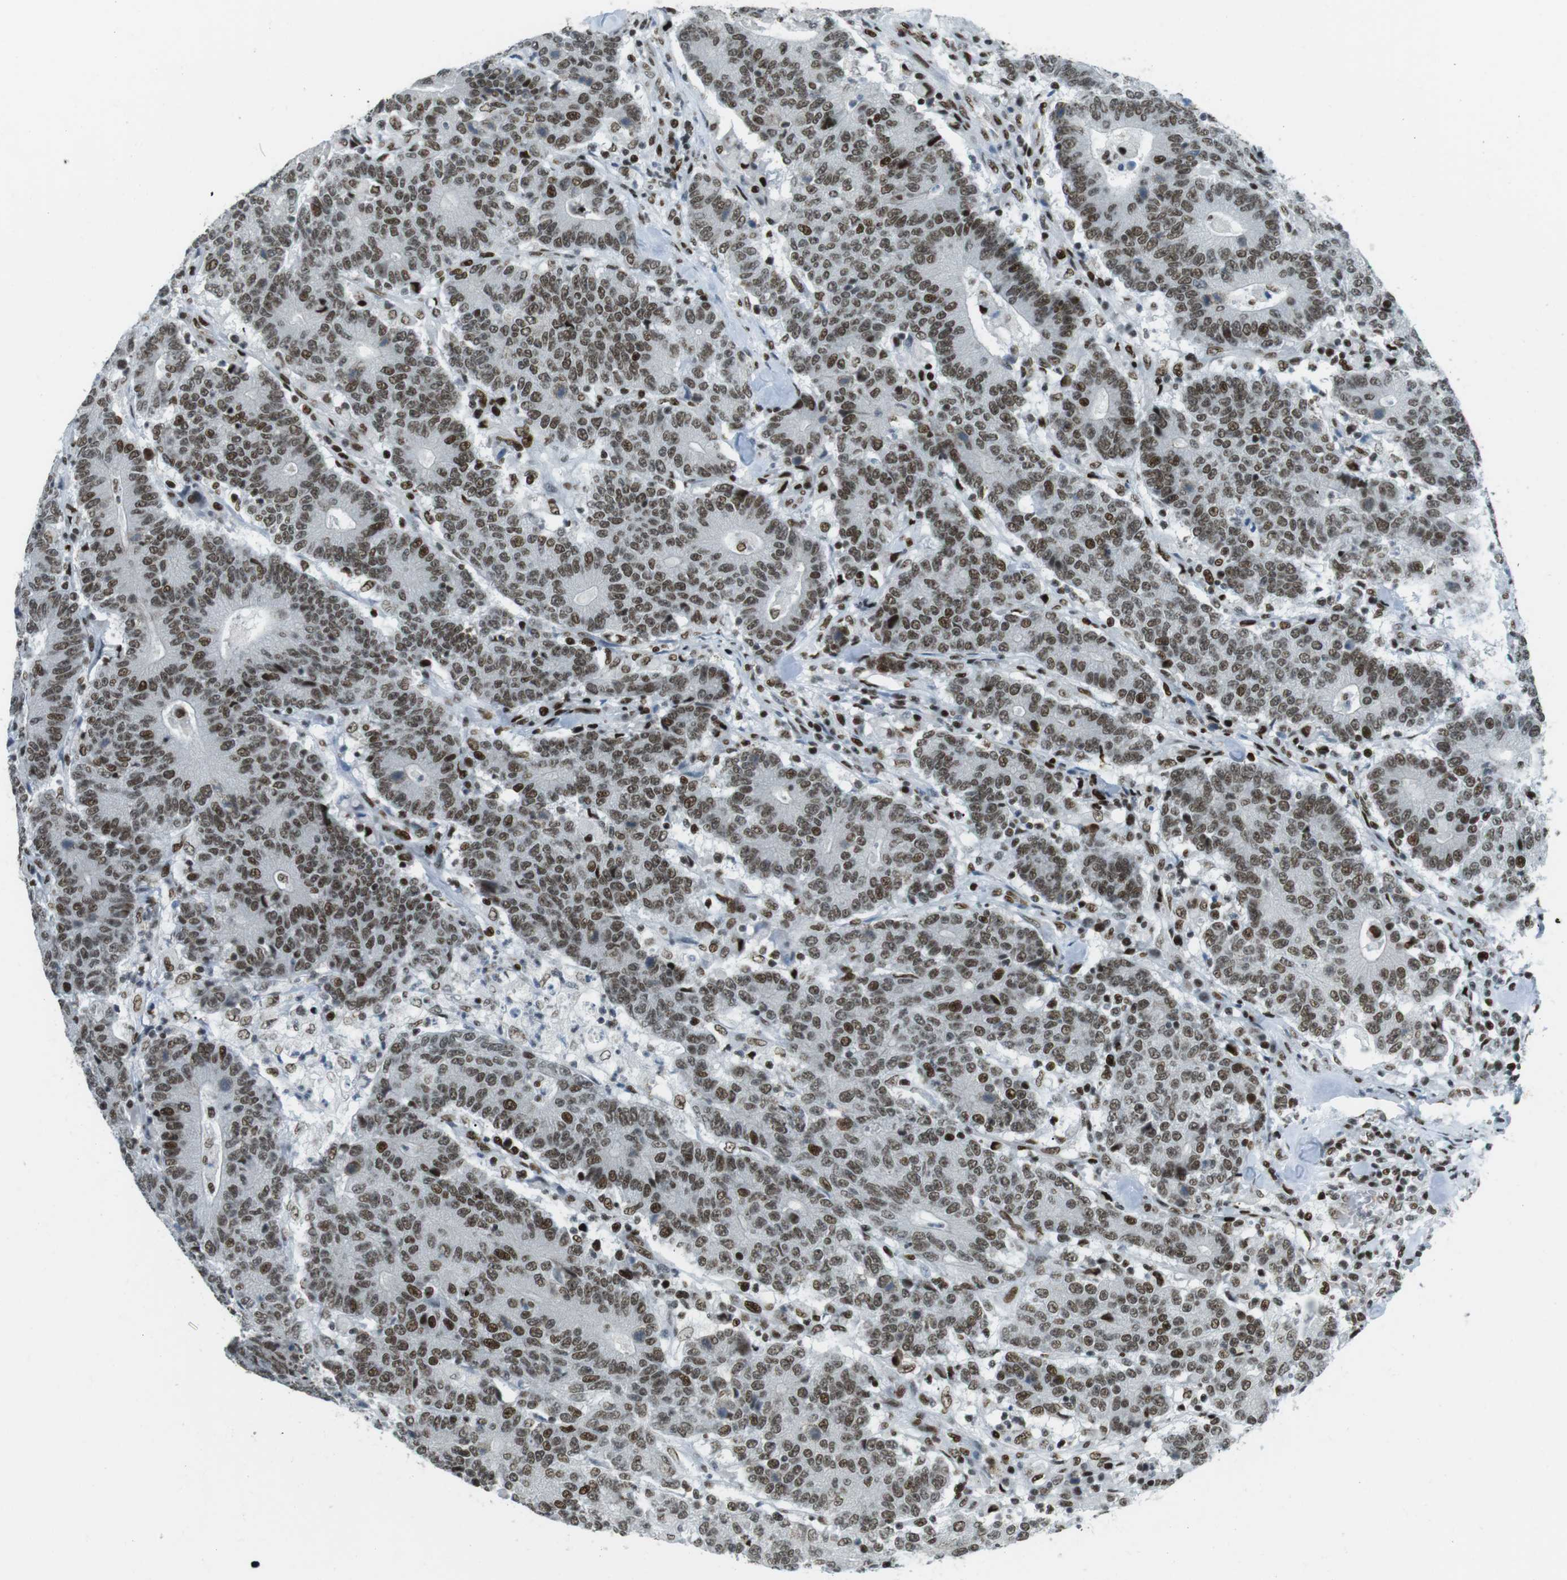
{"staining": {"intensity": "moderate", "quantity": ">75%", "location": "nuclear"}, "tissue": "colorectal cancer", "cell_type": "Tumor cells", "image_type": "cancer", "snomed": [{"axis": "morphology", "description": "Normal tissue, NOS"}, {"axis": "morphology", "description": "Adenocarcinoma, NOS"}, {"axis": "topography", "description": "Colon"}], "caption": "Protein staining demonstrates moderate nuclear positivity in approximately >75% of tumor cells in adenocarcinoma (colorectal).", "gene": "ARID1A", "patient": {"sex": "female", "age": 75}}